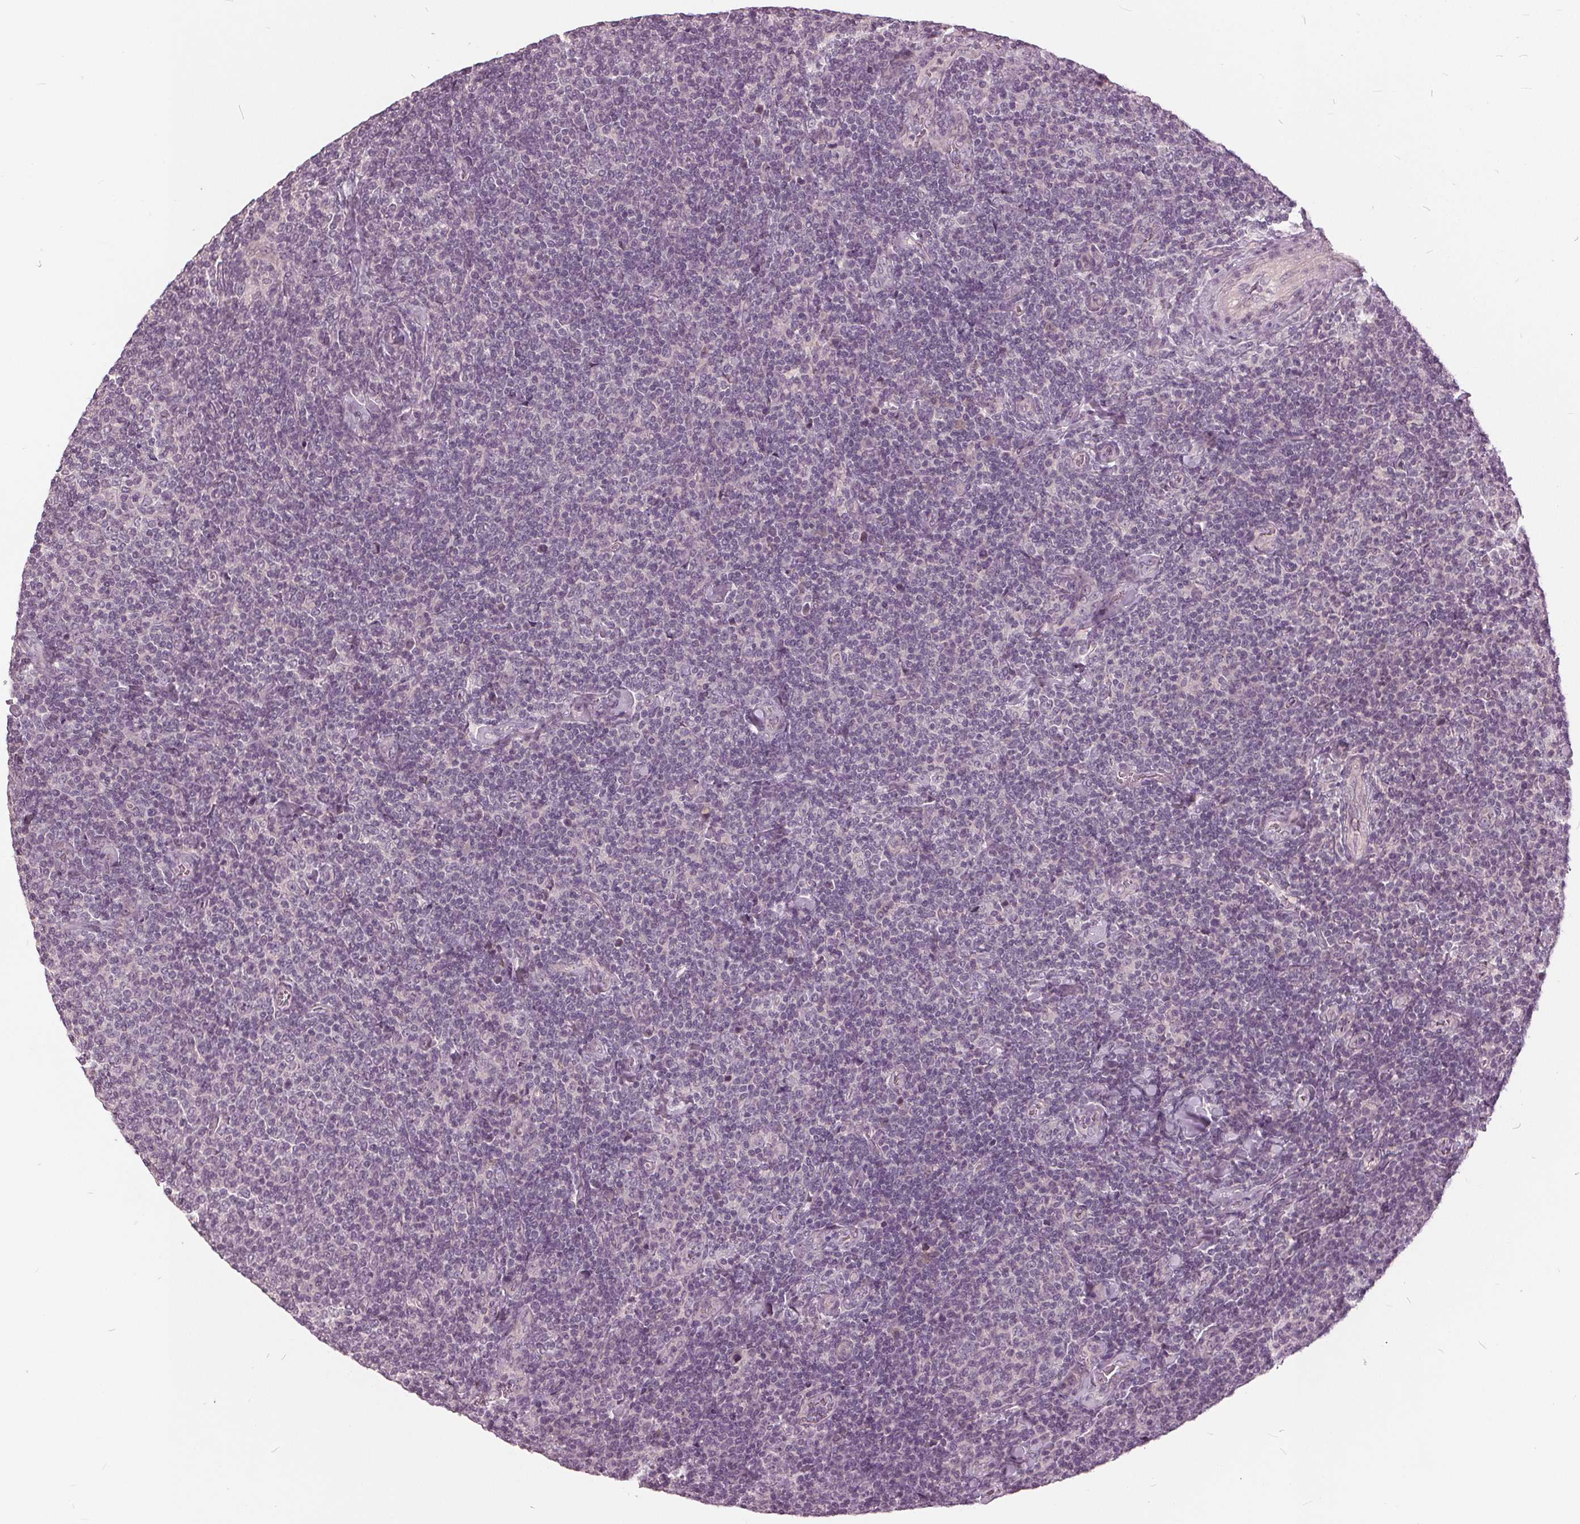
{"staining": {"intensity": "negative", "quantity": "none", "location": "none"}, "tissue": "lymphoma", "cell_type": "Tumor cells", "image_type": "cancer", "snomed": [{"axis": "morphology", "description": "Malignant lymphoma, non-Hodgkin's type, Low grade"}, {"axis": "topography", "description": "Lymph node"}], "caption": "Tumor cells show no significant expression in lymphoma.", "gene": "KLK13", "patient": {"sex": "male", "age": 52}}